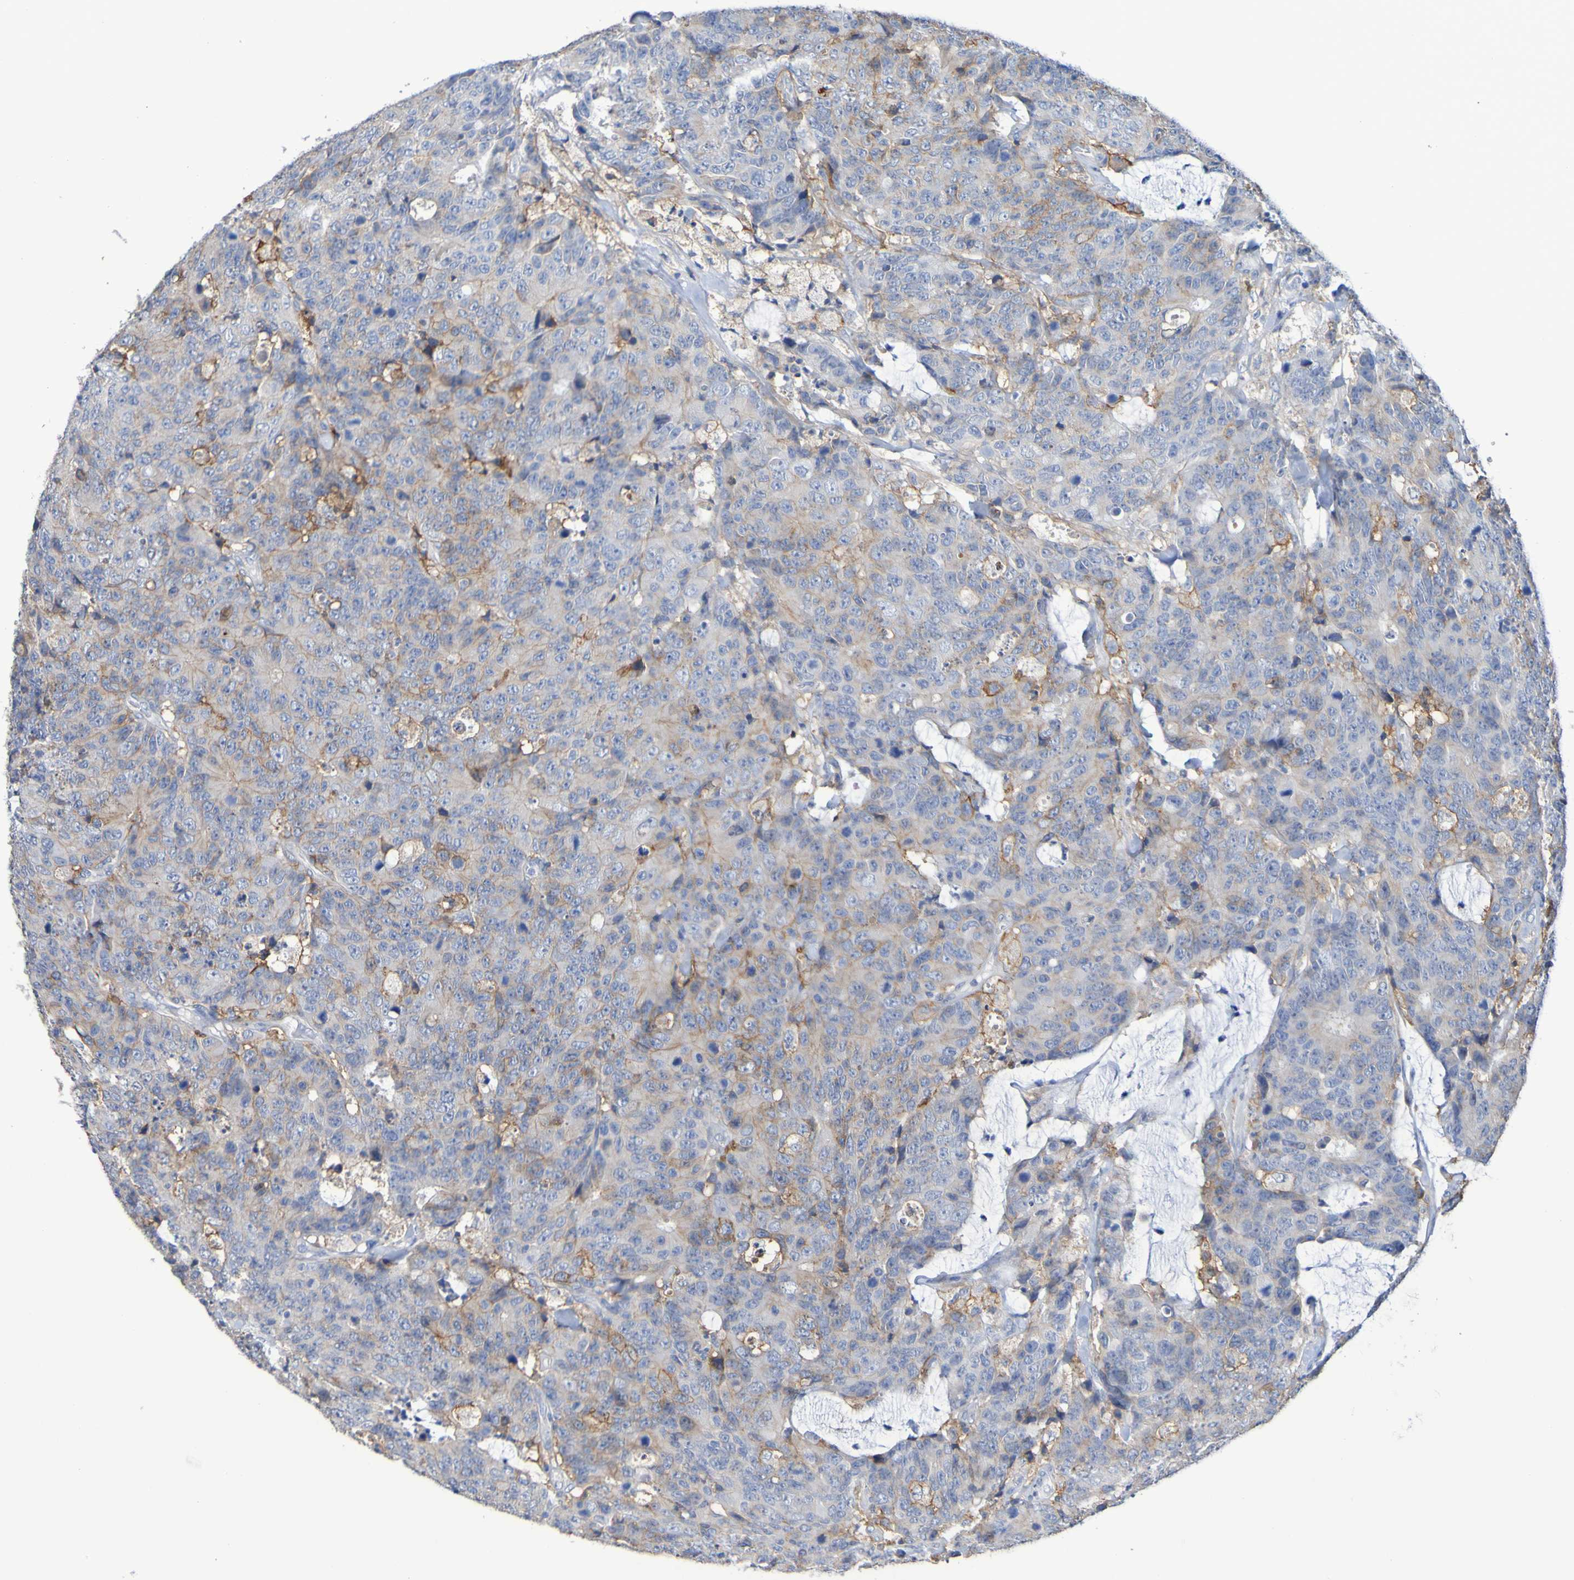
{"staining": {"intensity": "moderate", "quantity": "<25%", "location": "cytoplasmic/membranous"}, "tissue": "colorectal cancer", "cell_type": "Tumor cells", "image_type": "cancer", "snomed": [{"axis": "morphology", "description": "Adenocarcinoma, NOS"}, {"axis": "topography", "description": "Colon"}], "caption": "Immunohistochemistry of human colorectal cancer (adenocarcinoma) exhibits low levels of moderate cytoplasmic/membranous expression in about <25% of tumor cells. (brown staining indicates protein expression, while blue staining denotes nuclei).", "gene": "SLC3A2", "patient": {"sex": "female", "age": 86}}